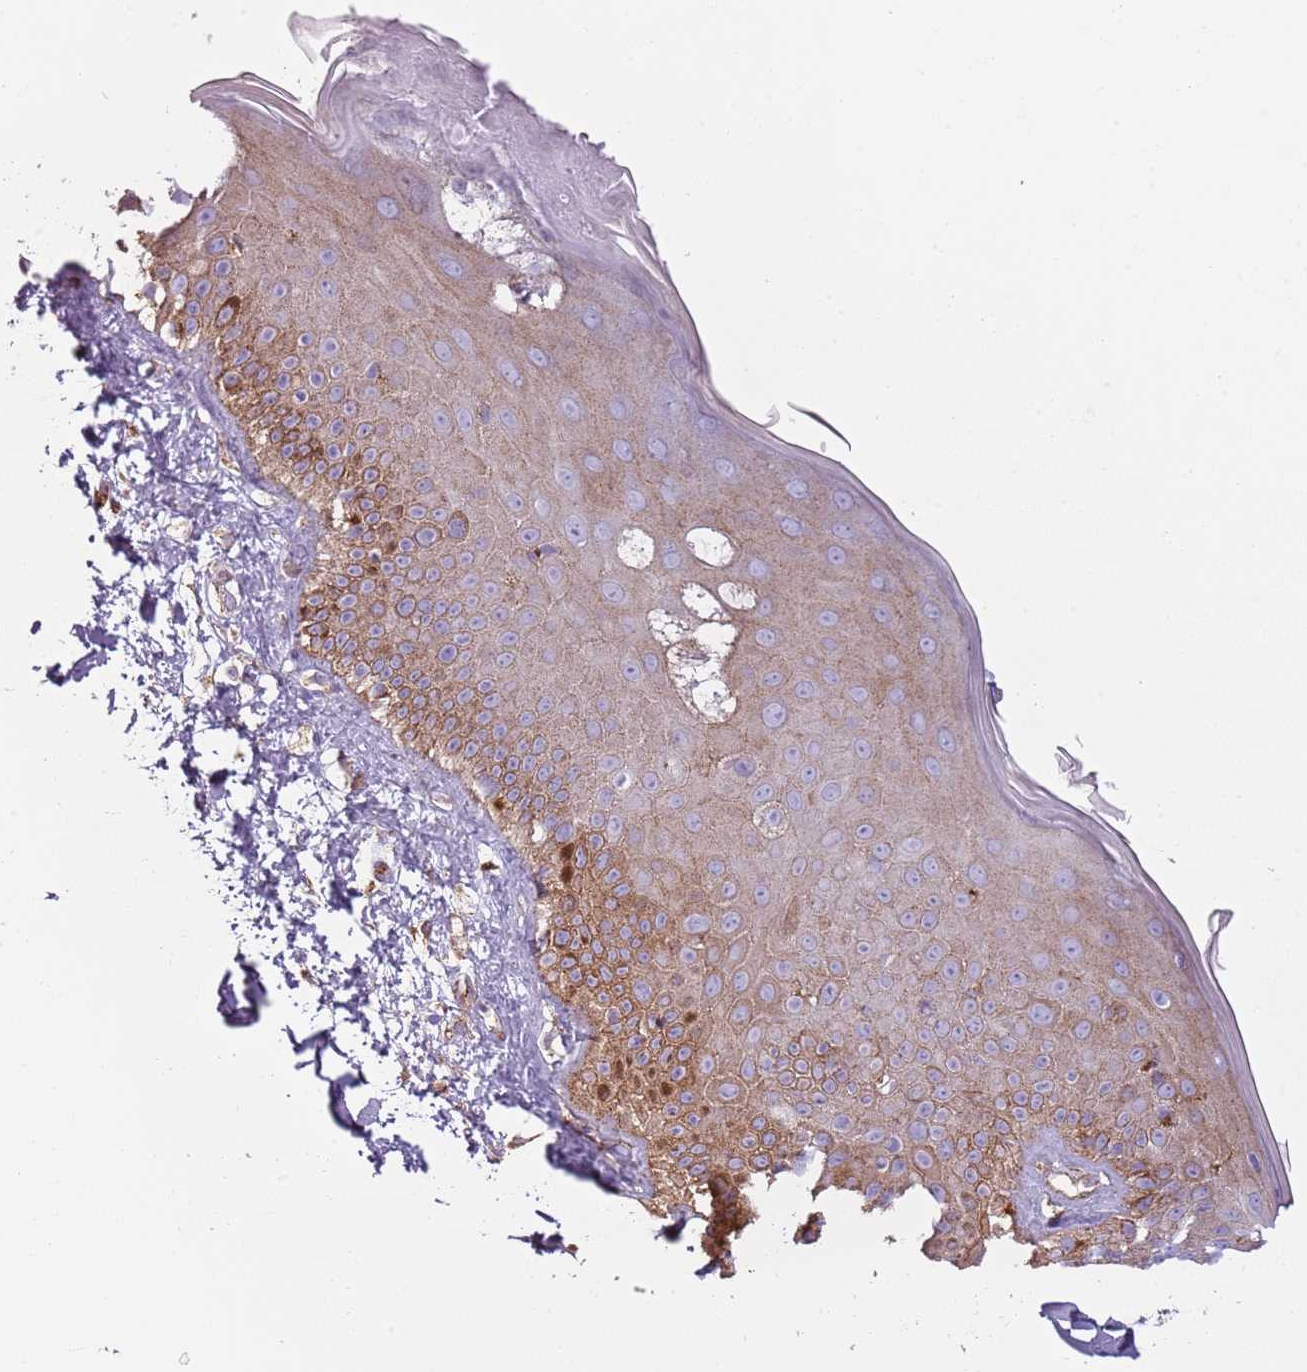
{"staining": {"intensity": "weak", "quantity": ">75%", "location": "cytoplasmic/membranous"}, "tissue": "skin", "cell_type": "Fibroblasts", "image_type": "normal", "snomed": [{"axis": "morphology", "description": "Normal tissue, NOS"}, {"axis": "topography", "description": "Skin"}], "caption": "Protein expression analysis of normal skin demonstrates weak cytoplasmic/membranous staining in approximately >75% of fibroblasts.", "gene": "SNX1", "patient": {"sex": "male", "age": 52}}